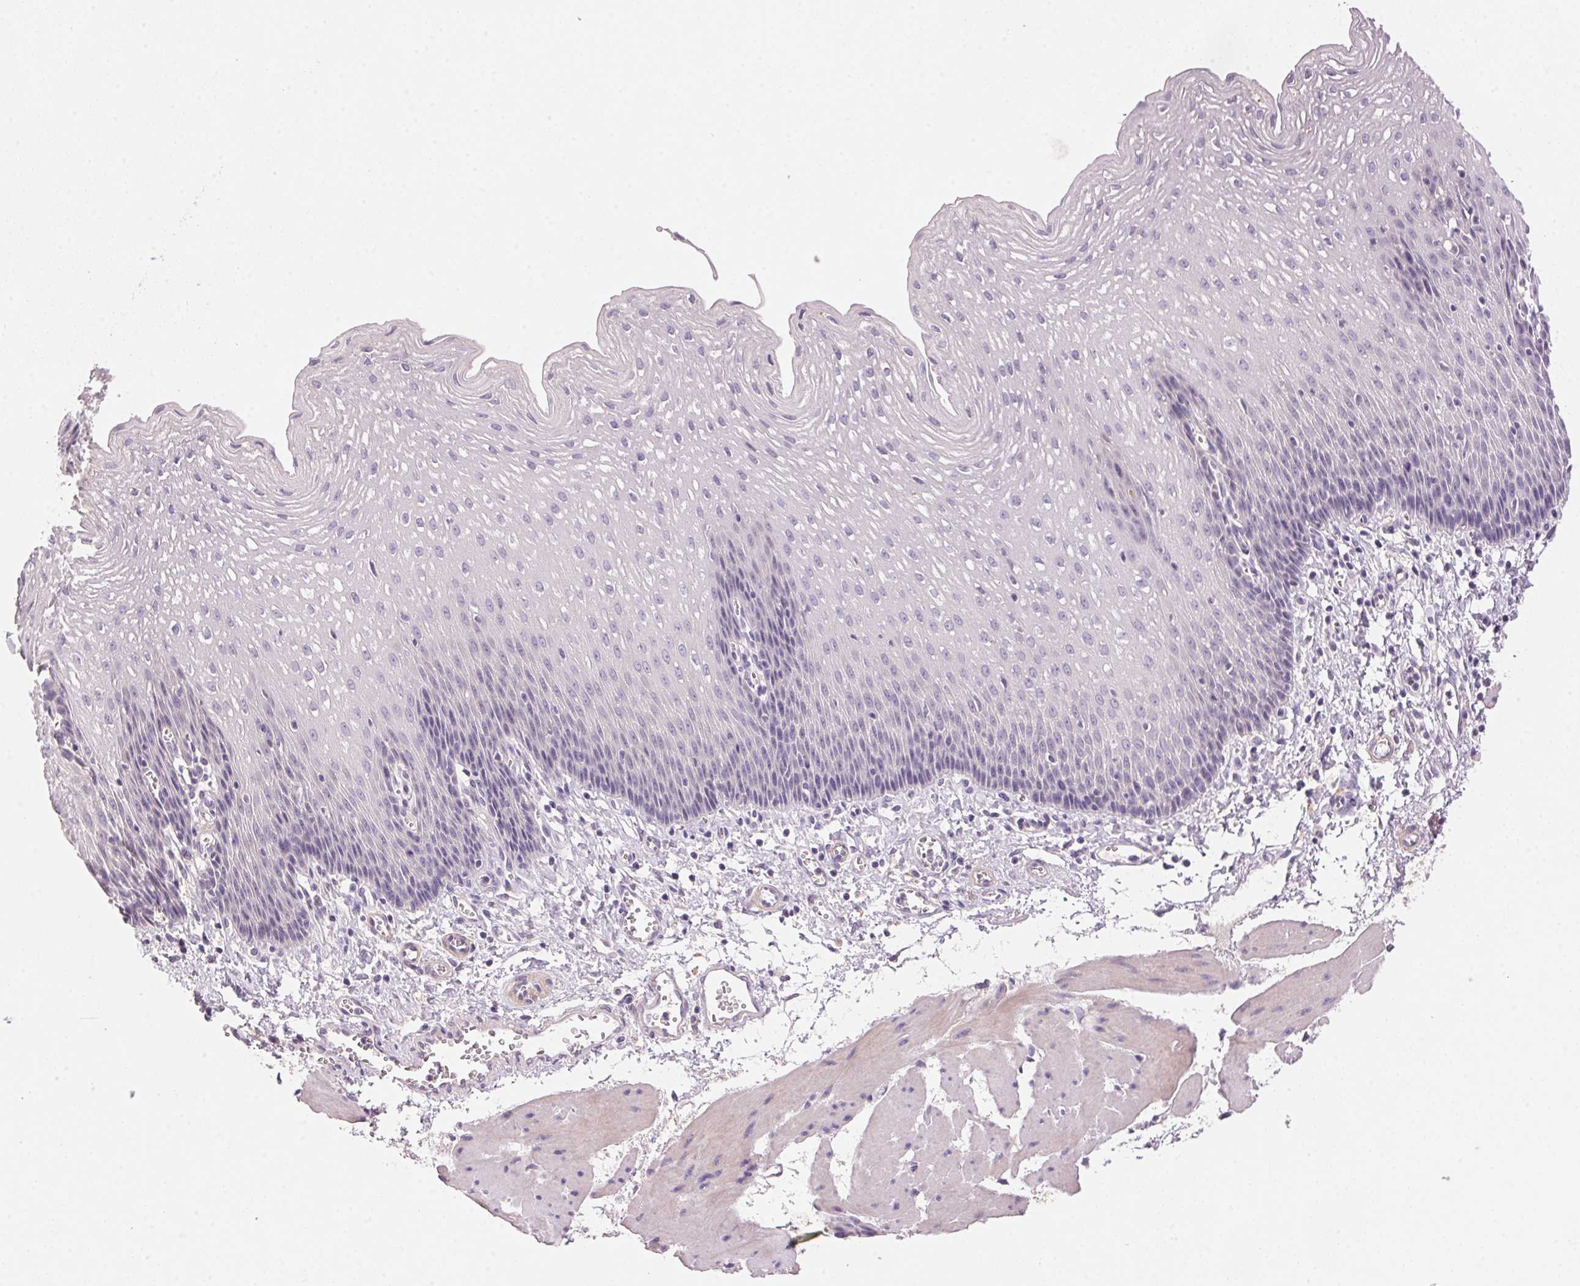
{"staining": {"intensity": "negative", "quantity": "none", "location": "none"}, "tissue": "esophagus", "cell_type": "Squamous epithelial cells", "image_type": "normal", "snomed": [{"axis": "morphology", "description": "Normal tissue, NOS"}, {"axis": "topography", "description": "Esophagus"}], "caption": "High magnification brightfield microscopy of normal esophagus stained with DAB (brown) and counterstained with hematoxylin (blue): squamous epithelial cells show no significant expression.", "gene": "LYZL6", "patient": {"sex": "female", "age": 64}}